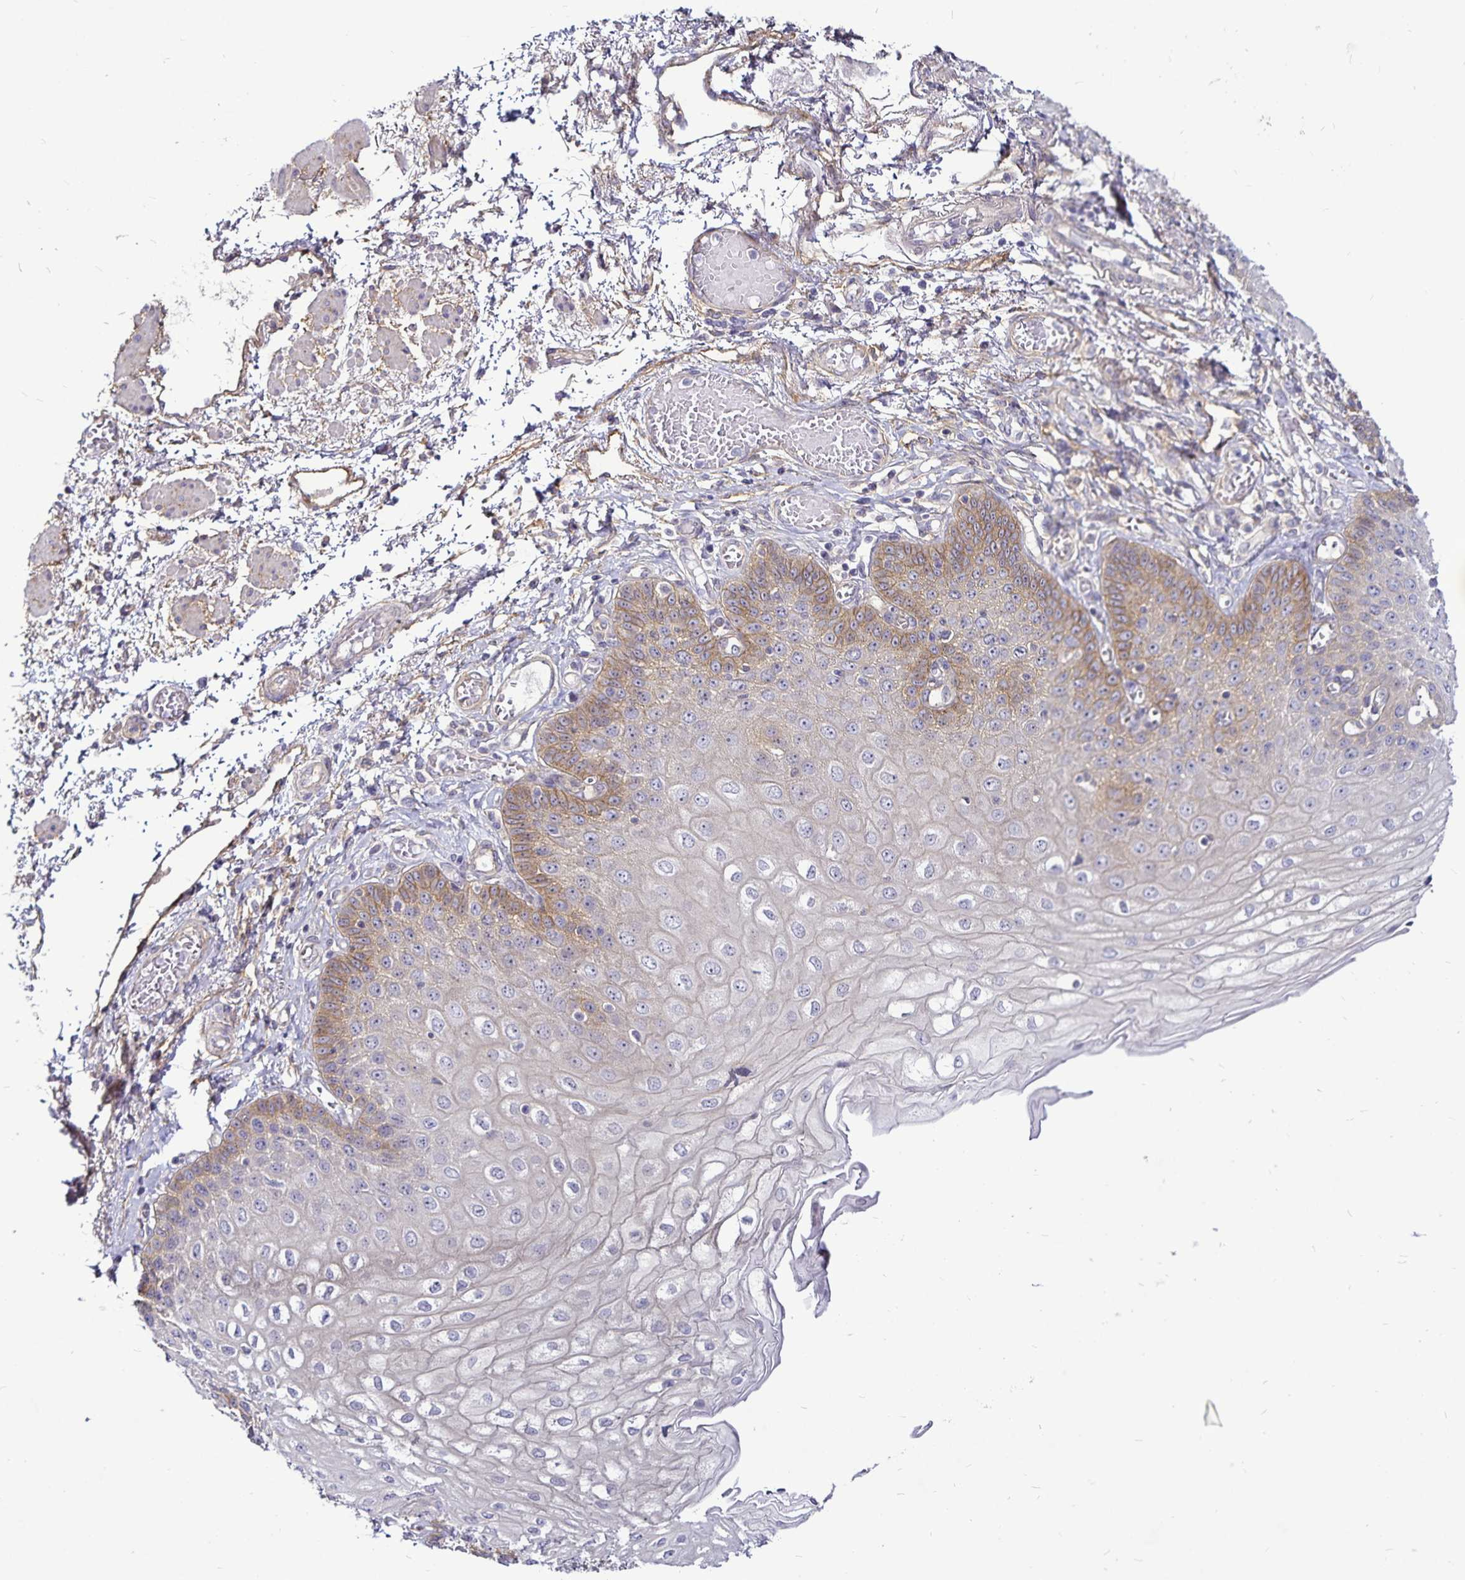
{"staining": {"intensity": "moderate", "quantity": "<25%", "location": "cytoplasmic/membranous"}, "tissue": "esophagus", "cell_type": "Squamous epithelial cells", "image_type": "normal", "snomed": [{"axis": "morphology", "description": "Normal tissue, NOS"}, {"axis": "morphology", "description": "Adenocarcinoma, NOS"}, {"axis": "topography", "description": "Esophagus"}], "caption": "Immunohistochemistry (IHC) photomicrograph of unremarkable human esophagus stained for a protein (brown), which reveals low levels of moderate cytoplasmic/membranous expression in about <25% of squamous epithelial cells.", "gene": "GNG12", "patient": {"sex": "male", "age": 81}}